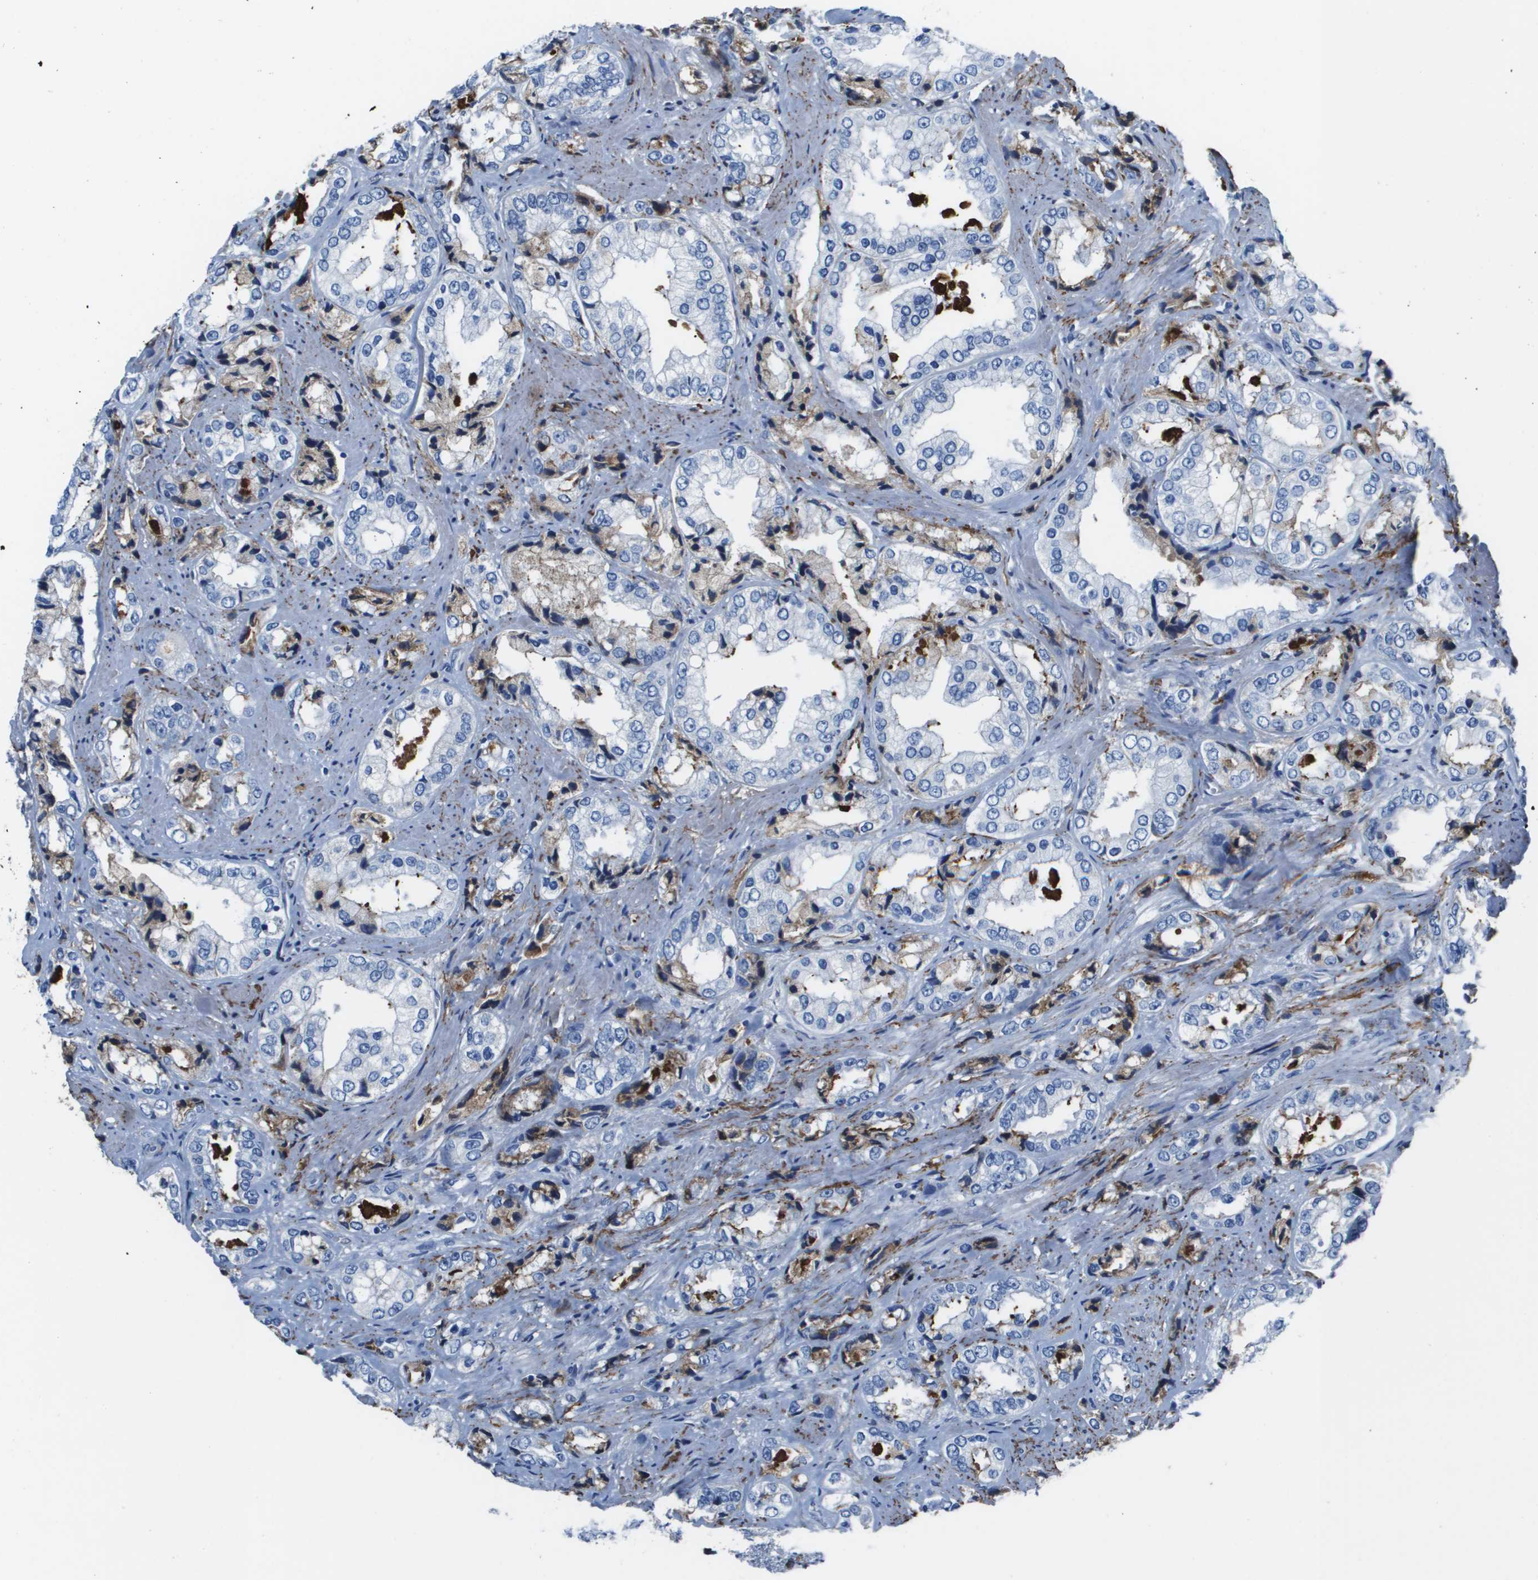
{"staining": {"intensity": "strong", "quantity": "<25%", "location": "cytoplasmic/membranous"}, "tissue": "prostate cancer", "cell_type": "Tumor cells", "image_type": "cancer", "snomed": [{"axis": "morphology", "description": "Adenocarcinoma, High grade"}, {"axis": "topography", "description": "Prostate"}], "caption": "Strong cytoplasmic/membranous protein positivity is seen in approximately <25% of tumor cells in high-grade adenocarcinoma (prostate).", "gene": "VTN", "patient": {"sex": "male", "age": 61}}